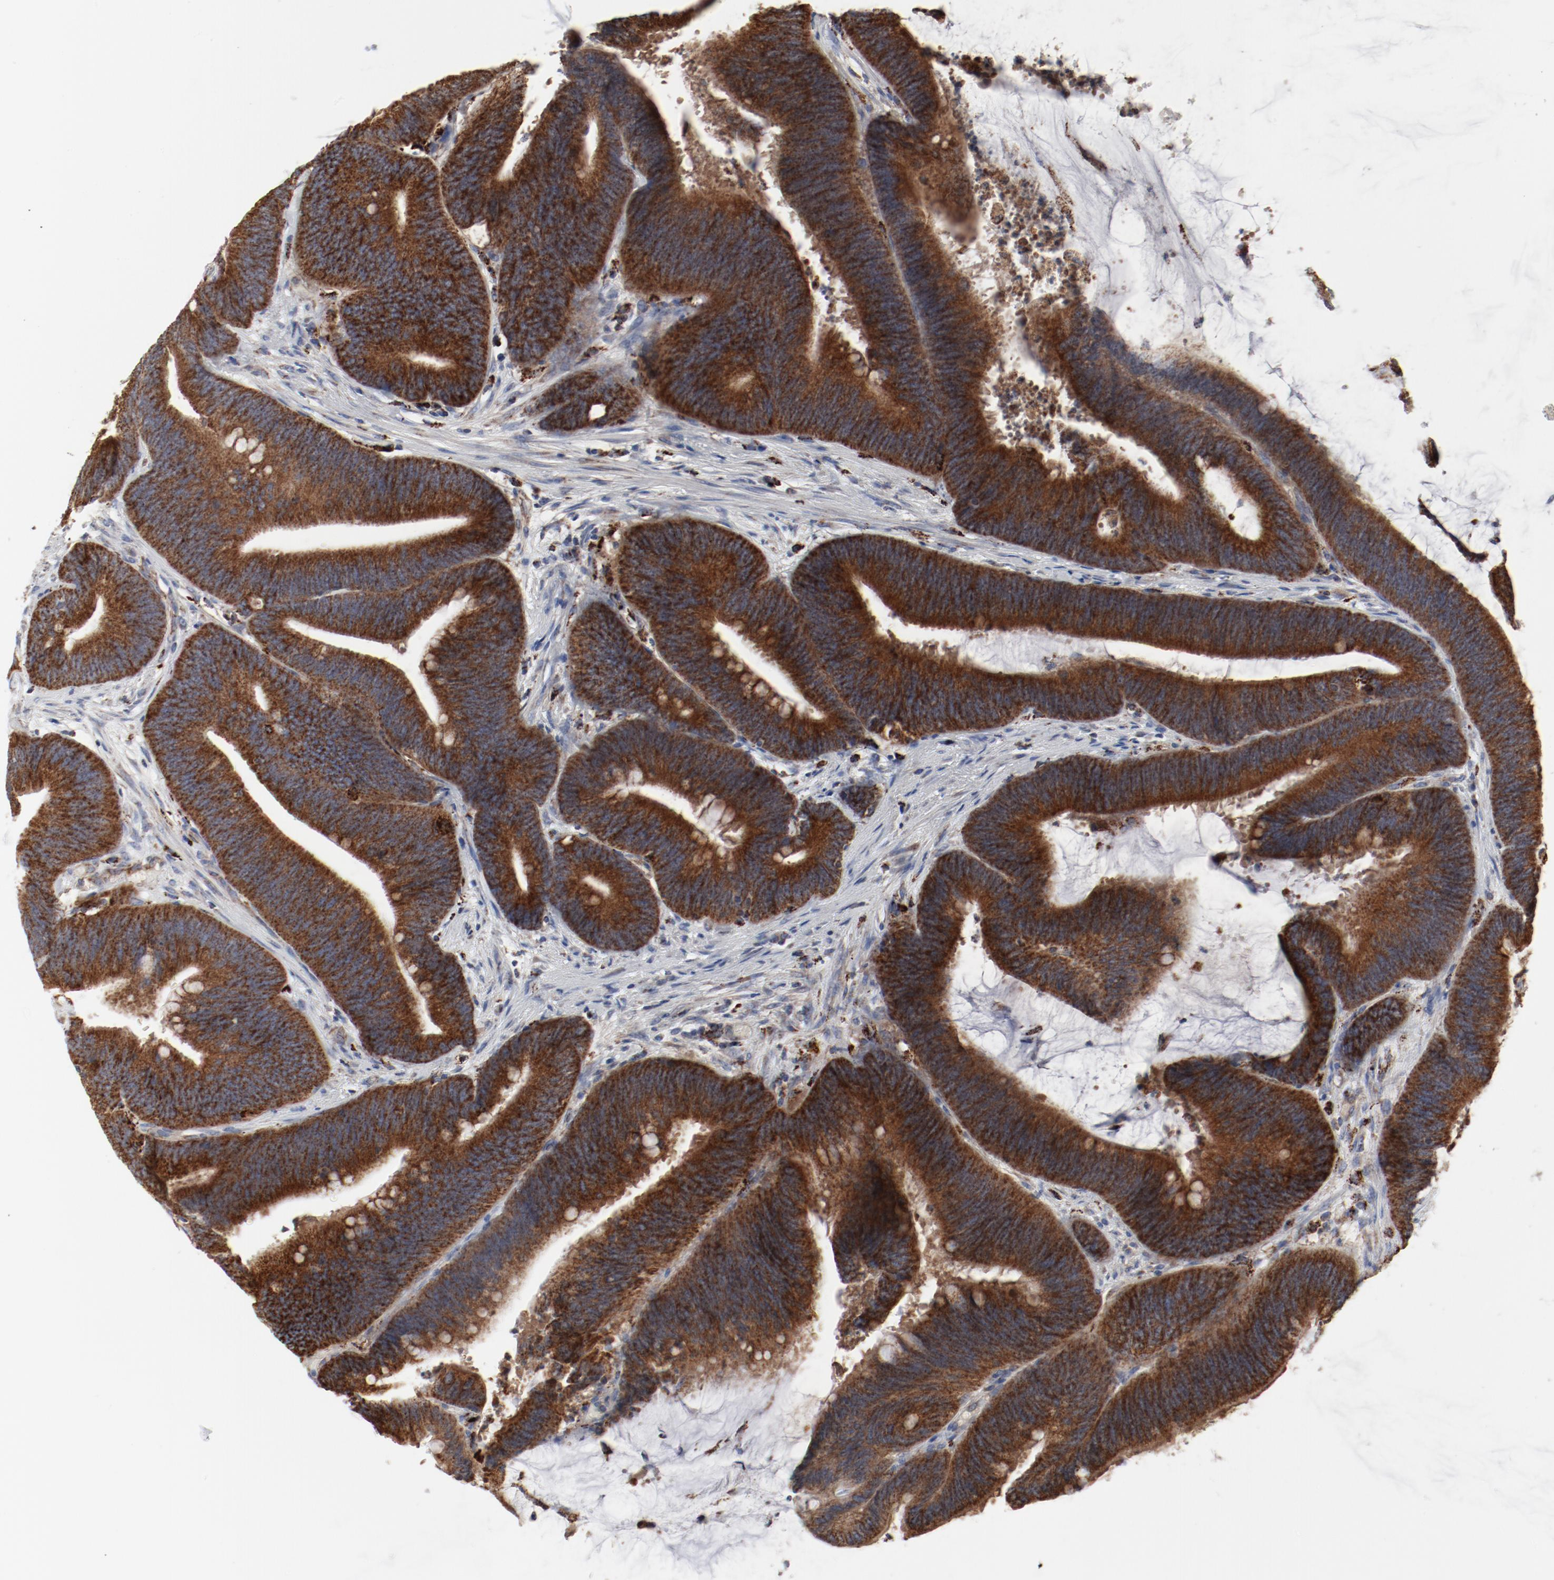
{"staining": {"intensity": "strong", "quantity": ">75%", "location": "cytoplasmic/membranous"}, "tissue": "colorectal cancer", "cell_type": "Tumor cells", "image_type": "cancer", "snomed": [{"axis": "morphology", "description": "Adenocarcinoma, NOS"}, {"axis": "topography", "description": "Rectum"}], "caption": "Human adenocarcinoma (colorectal) stained with a protein marker reveals strong staining in tumor cells.", "gene": "SETD3", "patient": {"sex": "female", "age": 66}}